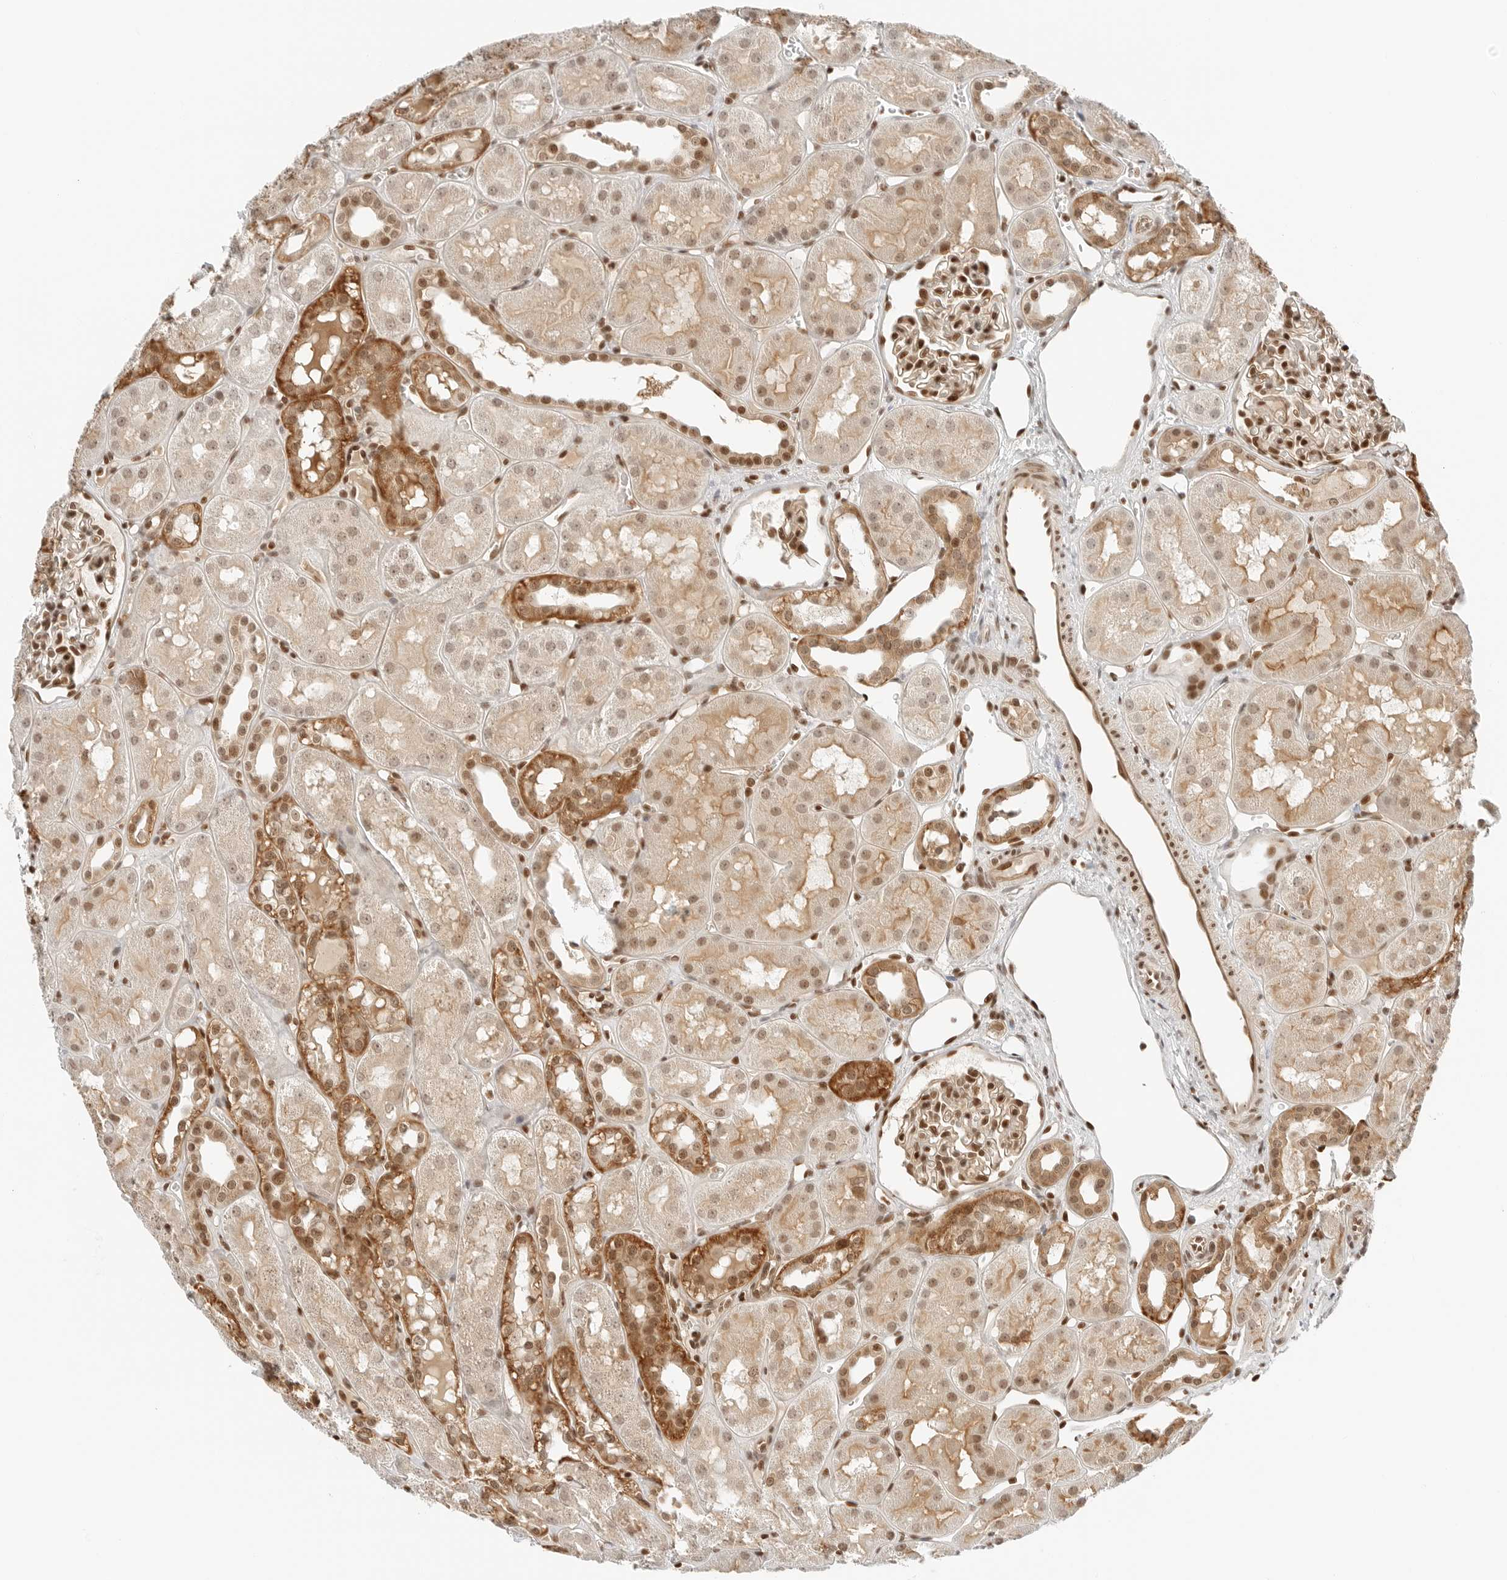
{"staining": {"intensity": "strong", "quantity": "25%-75%", "location": "nuclear"}, "tissue": "kidney", "cell_type": "Cells in glomeruli", "image_type": "normal", "snomed": [{"axis": "morphology", "description": "Normal tissue, NOS"}, {"axis": "topography", "description": "Kidney"}], "caption": "A brown stain labels strong nuclear expression of a protein in cells in glomeruli of benign human kidney.", "gene": "CRTC2", "patient": {"sex": "male", "age": 16}}